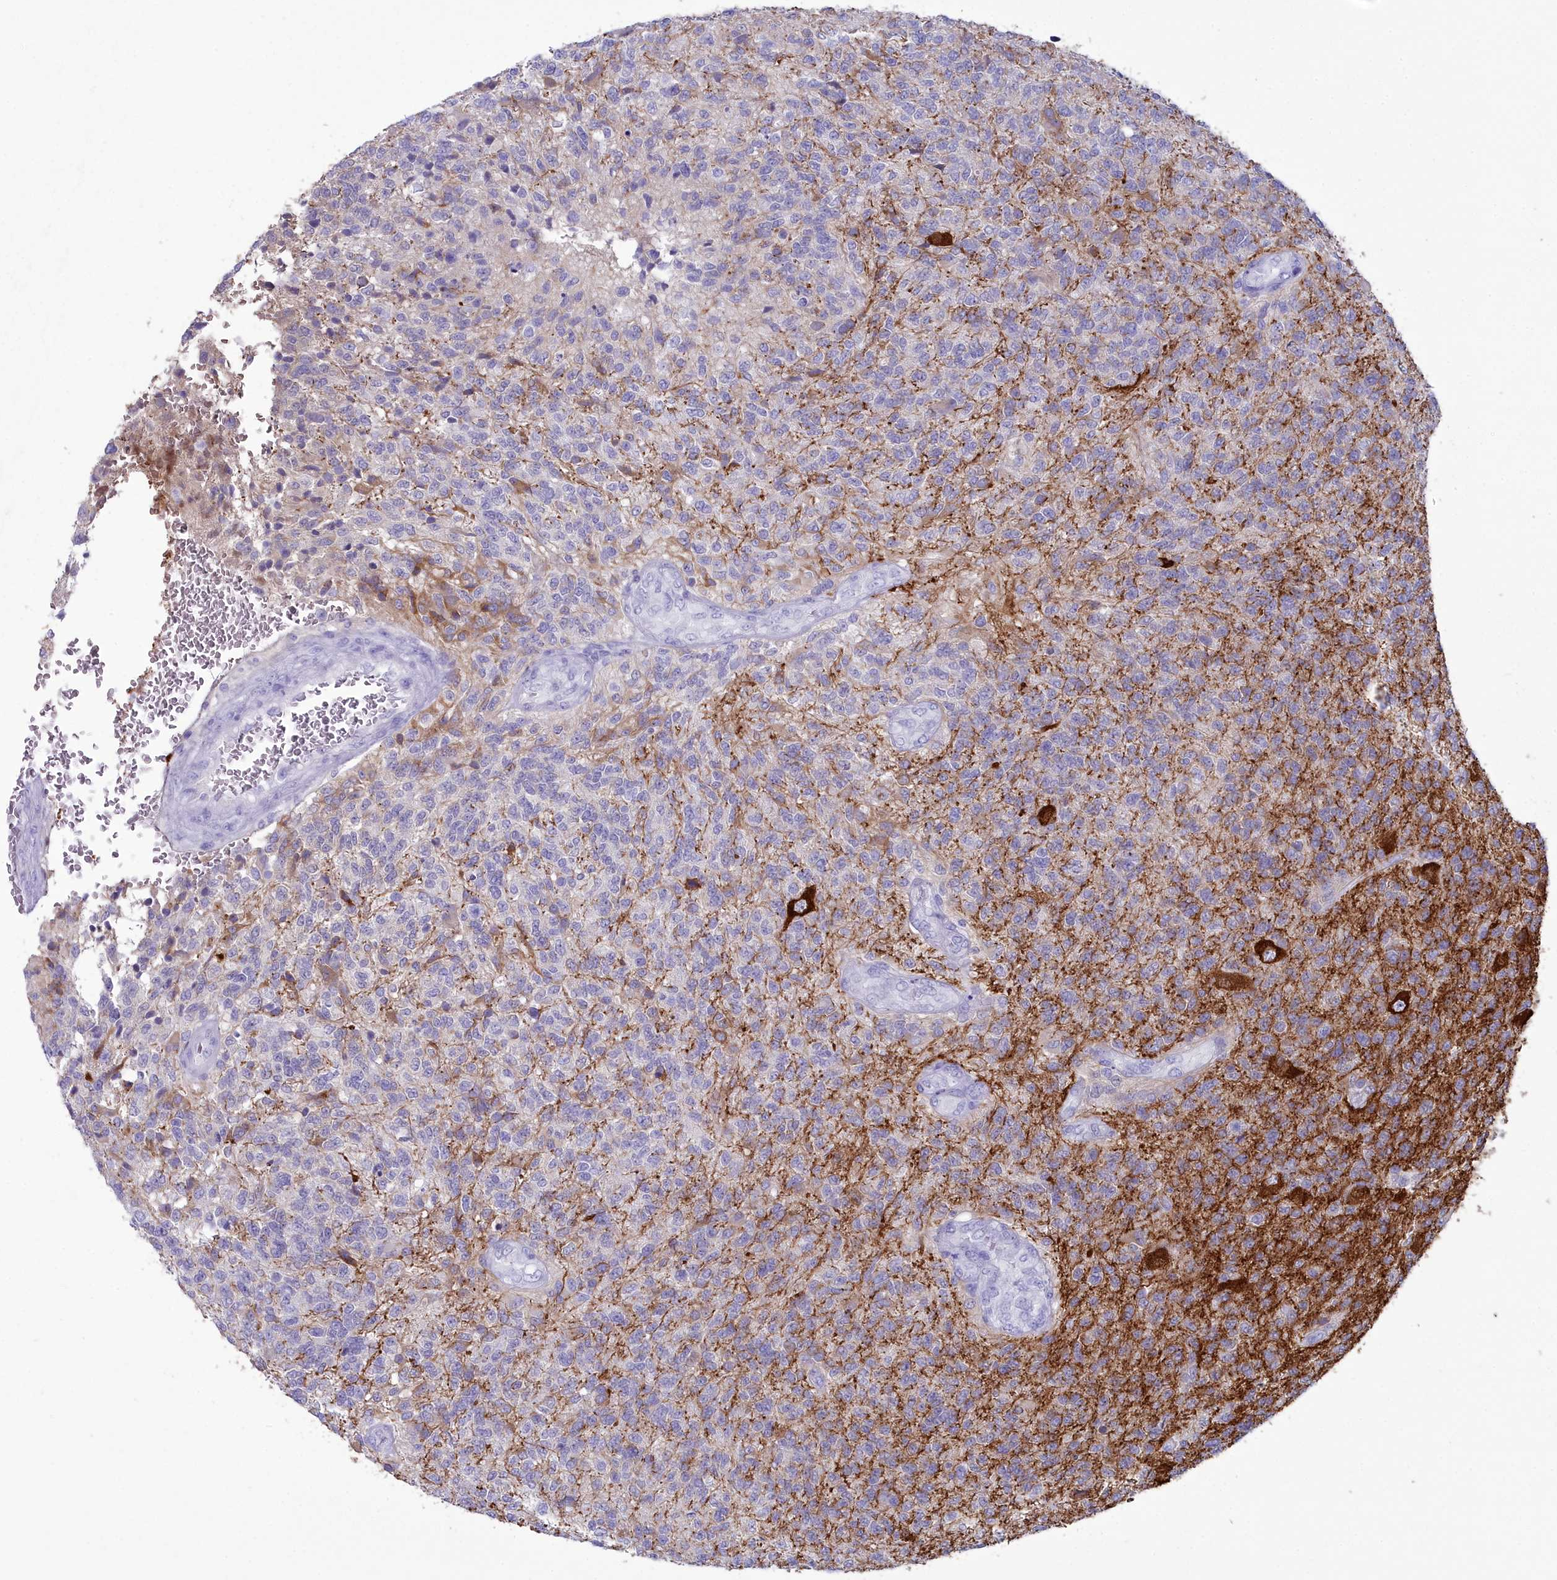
{"staining": {"intensity": "moderate", "quantity": "<25%", "location": "cytoplasmic/membranous"}, "tissue": "glioma", "cell_type": "Tumor cells", "image_type": "cancer", "snomed": [{"axis": "morphology", "description": "Glioma, malignant, High grade"}, {"axis": "topography", "description": "Brain"}], "caption": "There is low levels of moderate cytoplasmic/membranous staining in tumor cells of malignant glioma (high-grade), as demonstrated by immunohistochemical staining (brown color).", "gene": "MAP6", "patient": {"sex": "male", "age": 56}}